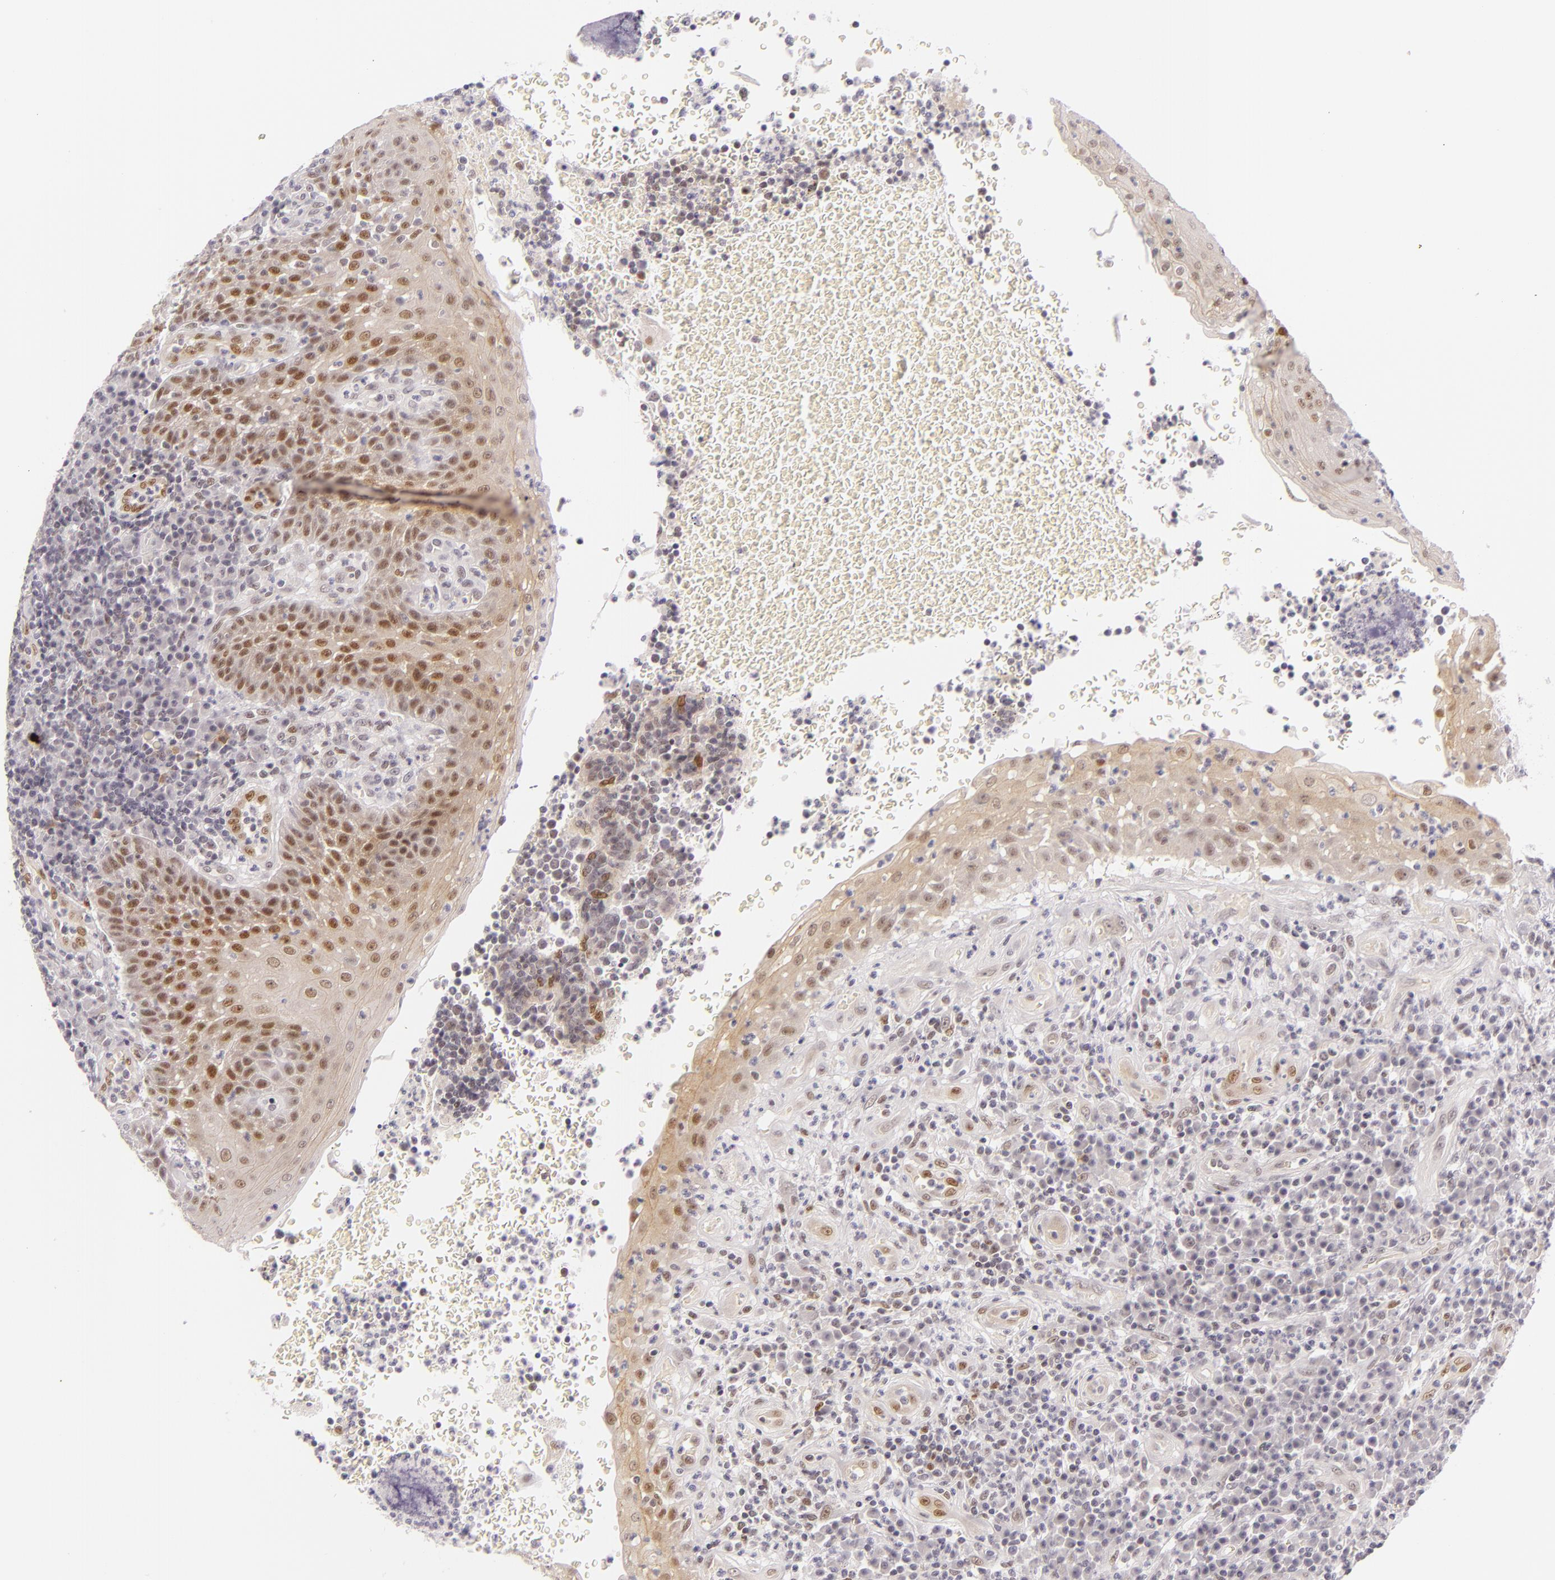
{"staining": {"intensity": "moderate", "quantity": "25%-75%", "location": "nuclear"}, "tissue": "tonsil", "cell_type": "Germinal center cells", "image_type": "normal", "snomed": [{"axis": "morphology", "description": "Normal tissue, NOS"}, {"axis": "topography", "description": "Tonsil"}], "caption": "IHC (DAB (3,3'-diaminobenzidine)) staining of unremarkable human tonsil demonstrates moderate nuclear protein staining in about 25%-75% of germinal center cells.", "gene": "BCL3", "patient": {"sex": "female", "age": 40}}